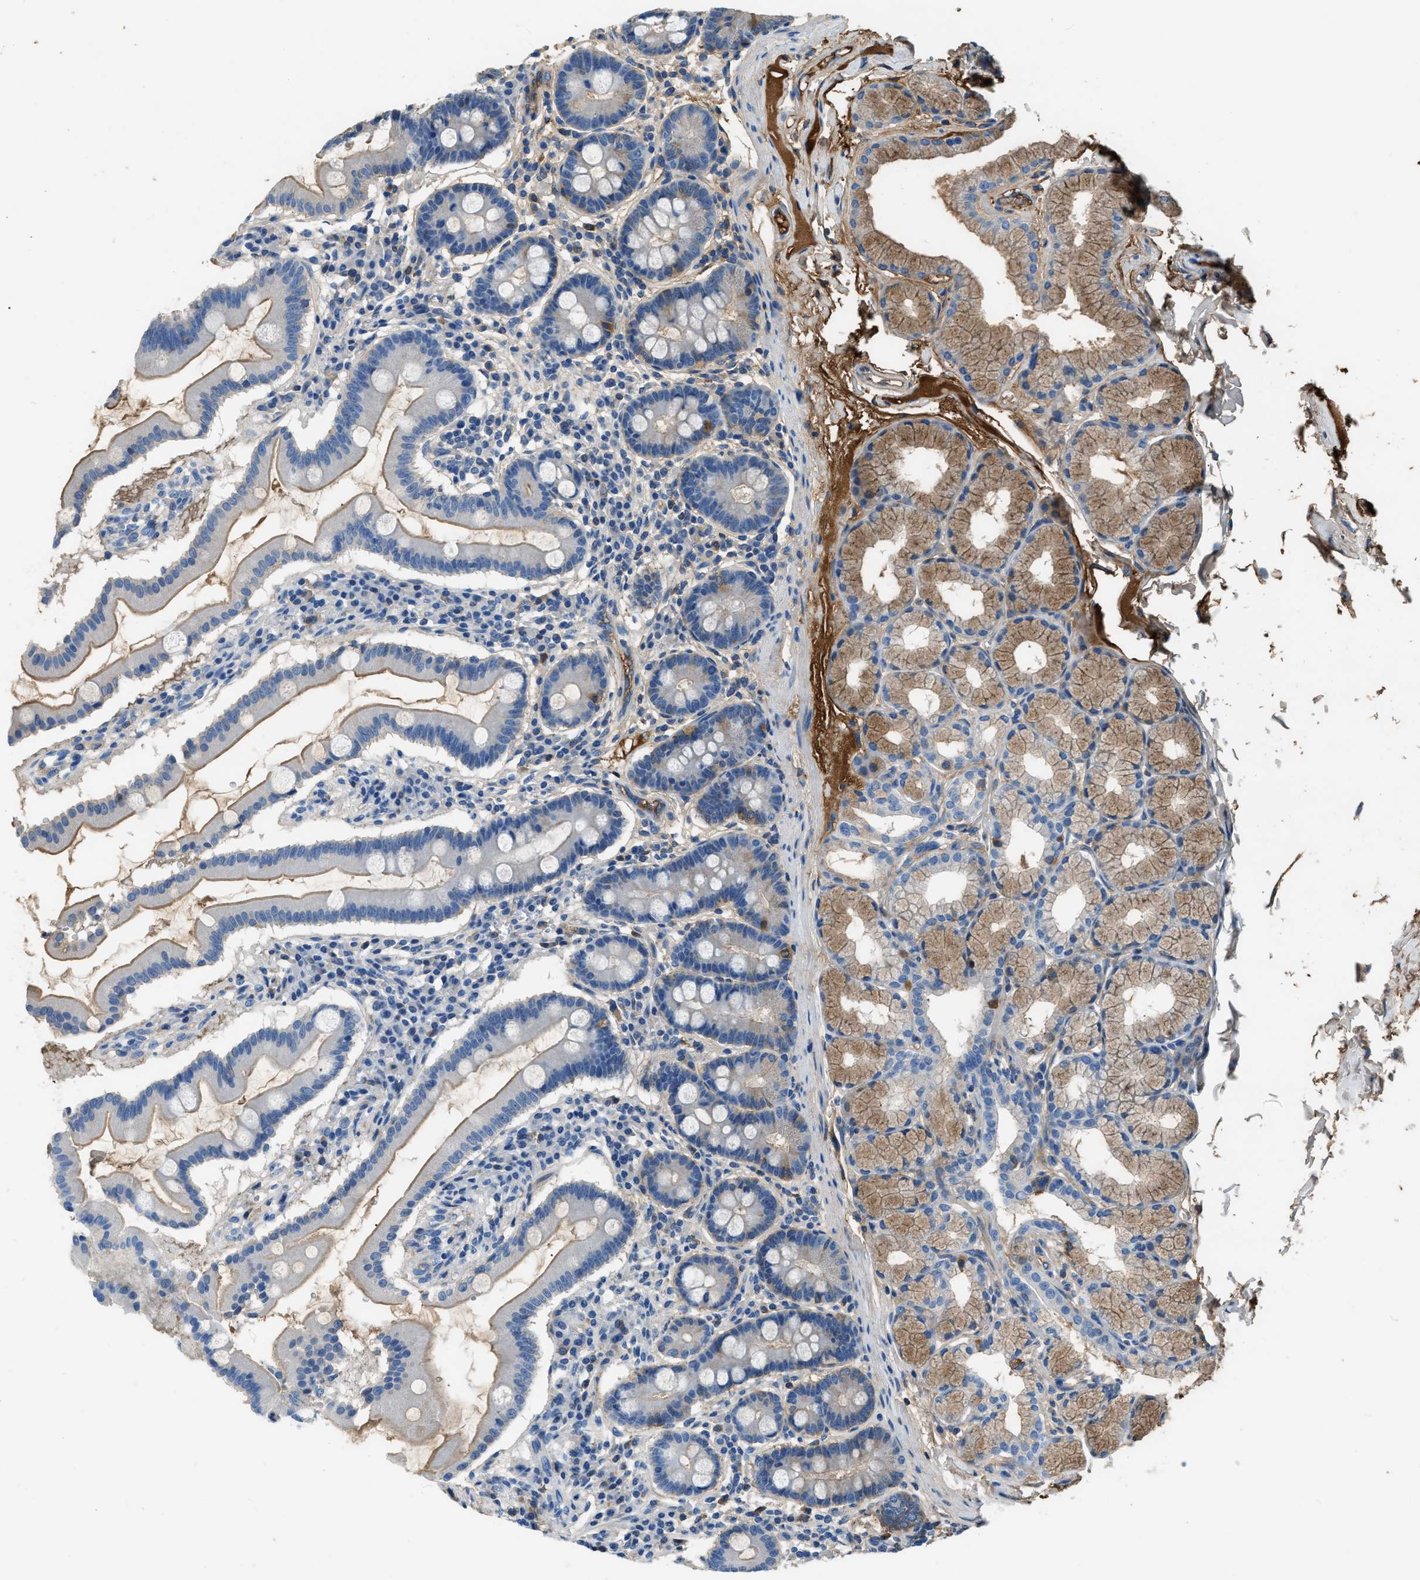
{"staining": {"intensity": "weak", "quantity": "25%-75%", "location": "cytoplasmic/membranous"}, "tissue": "duodenum", "cell_type": "Glandular cells", "image_type": "normal", "snomed": [{"axis": "morphology", "description": "Normal tissue, NOS"}, {"axis": "topography", "description": "Duodenum"}], "caption": "Immunohistochemistry (IHC) (DAB) staining of benign human duodenum reveals weak cytoplasmic/membranous protein positivity in approximately 25%-75% of glandular cells. The protein of interest is shown in brown color, while the nuclei are stained blue.", "gene": "STC1", "patient": {"sex": "male", "age": 50}}